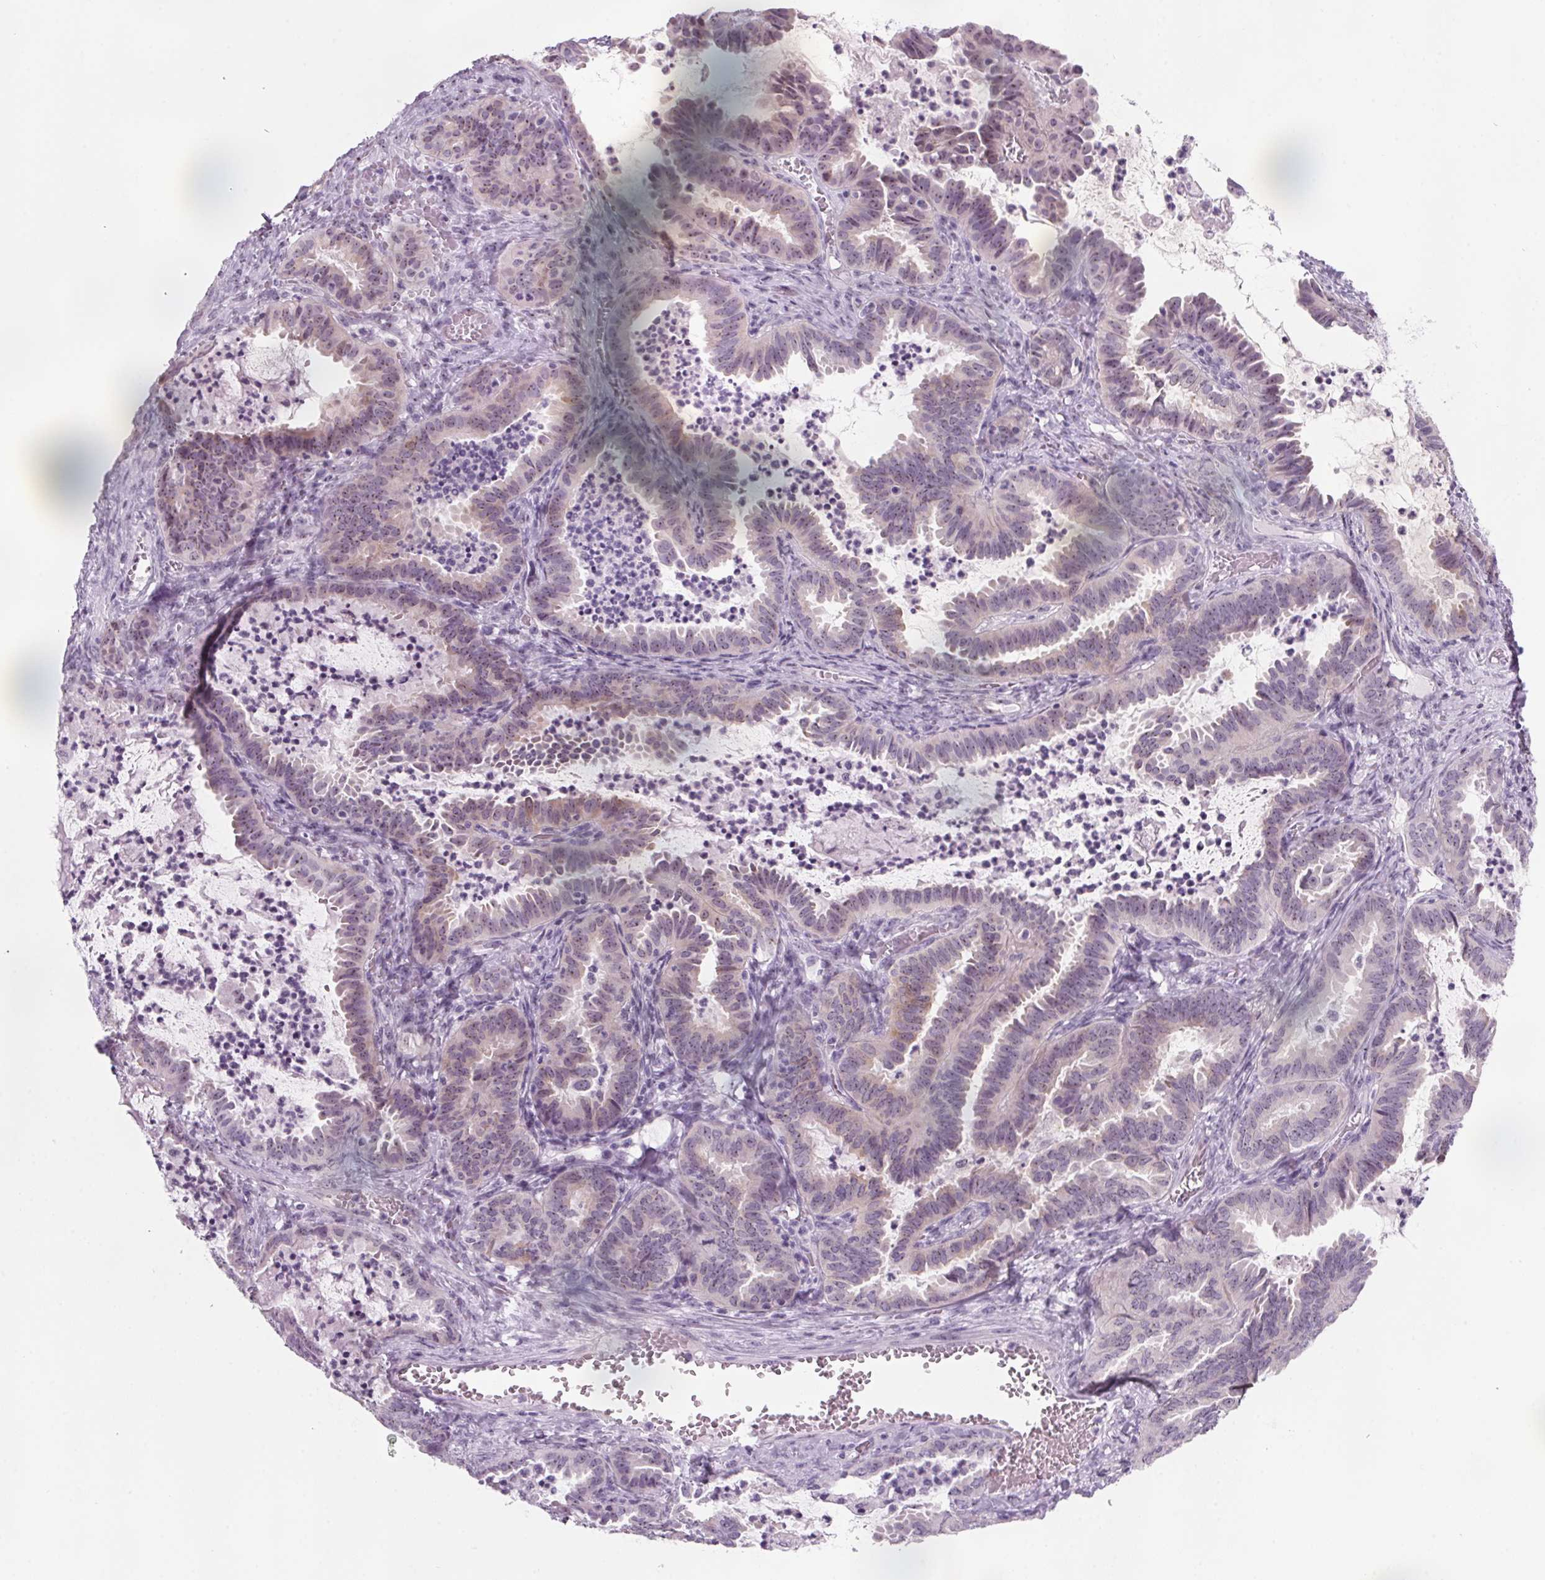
{"staining": {"intensity": "weak", "quantity": "<25%", "location": "nuclear"}, "tissue": "ovarian cancer", "cell_type": "Tumor cells", "image_type": "cancer", "snomed": [{"axis": "morphology", "description": "Carcinoma, endometroid"}, {"axis": "topography", "description": "Ovary"}], "caption": "This is a photomicrograph of immunohistochemistry staining of ovarian cancer, which shows no expression in tumor cells.", "gene": "DNTTIP2", "patient": {"sex": "female", "age": 70}}